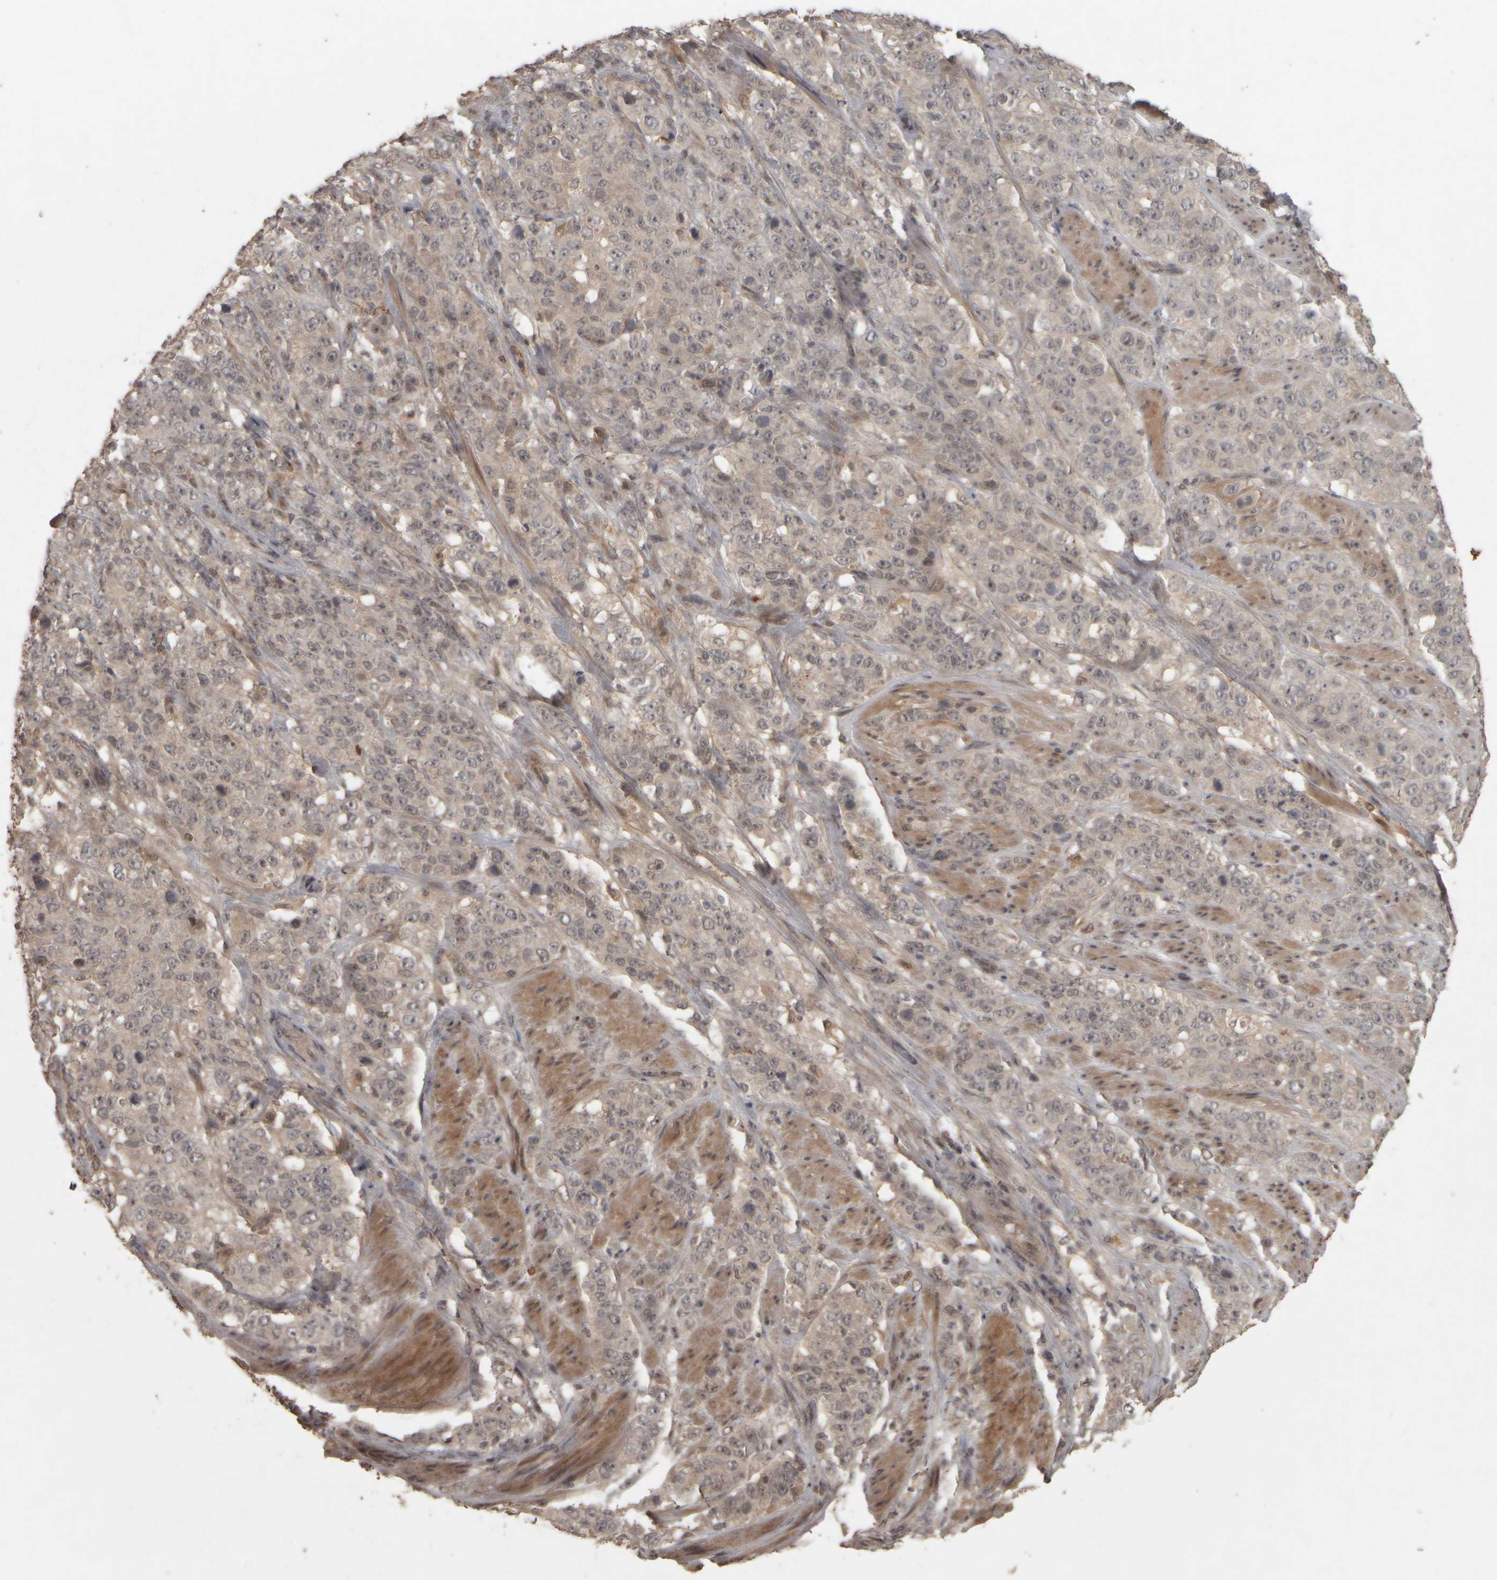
{"staining": {"intensity": "weak", "quantity": "<25%", "location": "cytoplasmic/membranous"}, "tissue": "stomach cancer", "cell_type": "Tumor cells", "image_type": "cancer", "snomed": [{"axis": "morphology", "description": "Adenocarcinoma, NOS"}, {"axis": "topography", "description": "Stomach"}], "caption": "A high-resolution photomicrograph shows IHC staining of stomach cancer (adenocarcinoma), which displays no significant staining in tumor cells. (DAB (3,3'-diaminobenzidine) immunohistochemistry visualized using brightfield microscopy, high magnification).", "gene": "ACO1", "patient": {"sex": "male", "age": 48}}